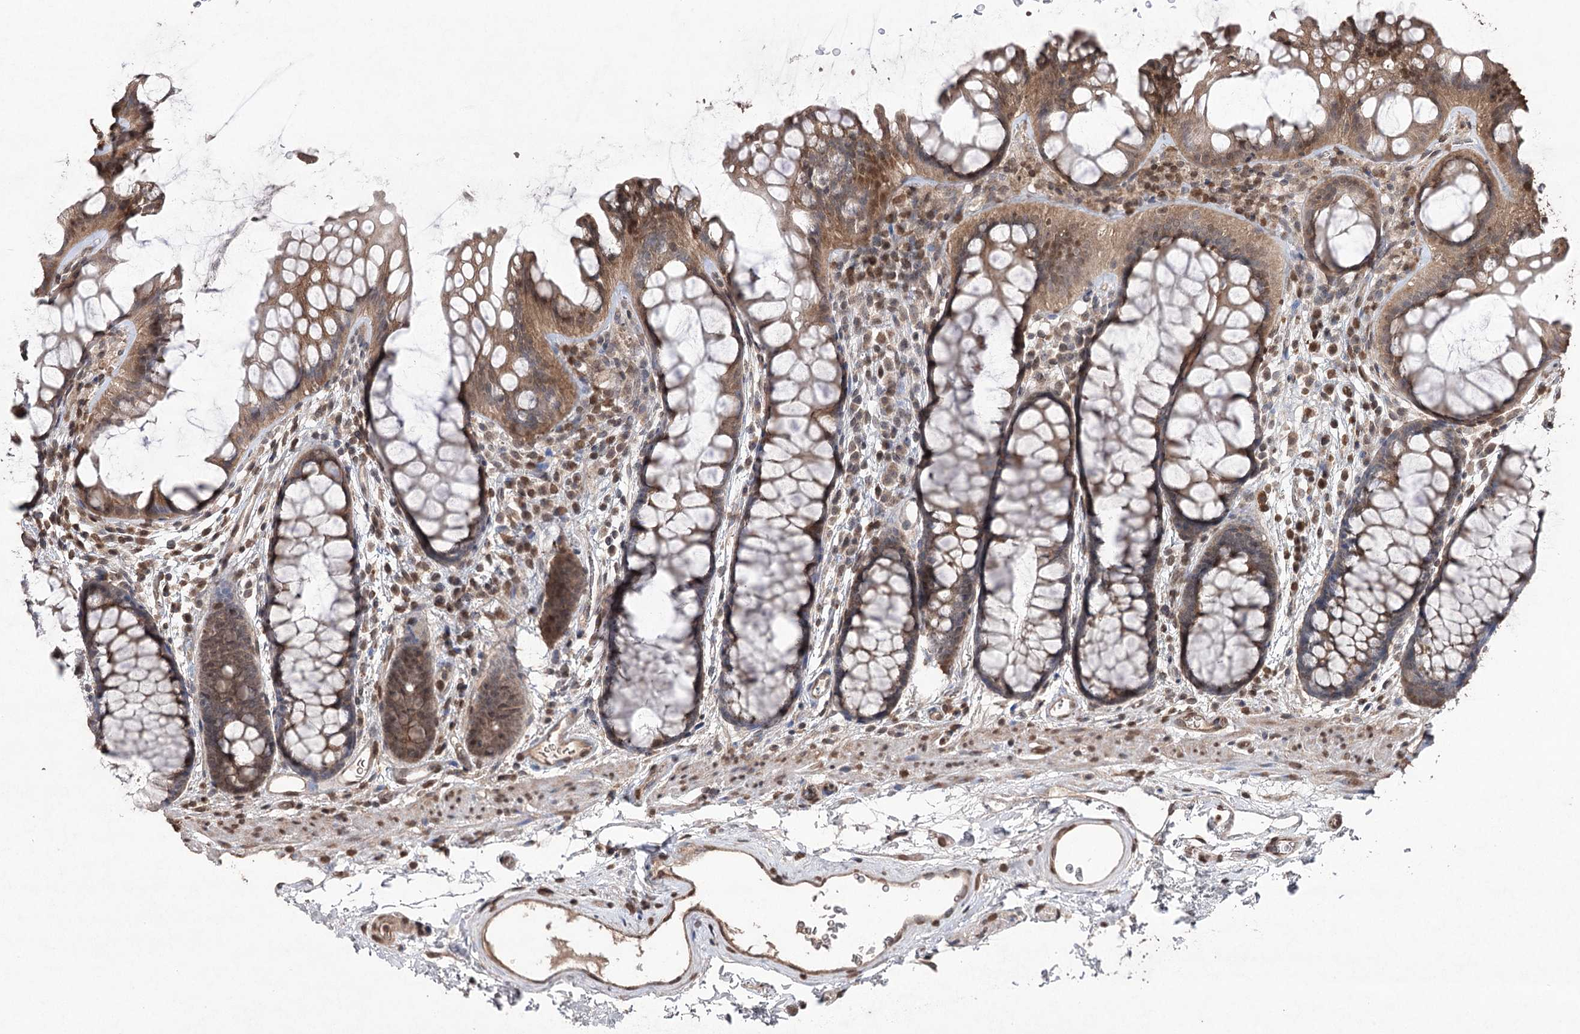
{"staining": {"intensity": "moderate", "quantity": ">75%", "location": "cytoplasmic/membranous,nuclear"}, "tissue": "colon", "cell_type": "Endothelial cells", "image_type": "normal", "snomed": [{"axis": "morphology", "description": "Normal tissue, NOS"}, {"axis": "topography", "description": "Colon"}], "caption": "Immunohistochemistry (IHC) image of benign colon stained for a protein (brown), which displays medium levels of moderate cytoplasmic/membranous,nuclear staining in about >75% of endothelial cells.", "gene": "ATG14", "patient": {"sex": "female", "age": 82}}